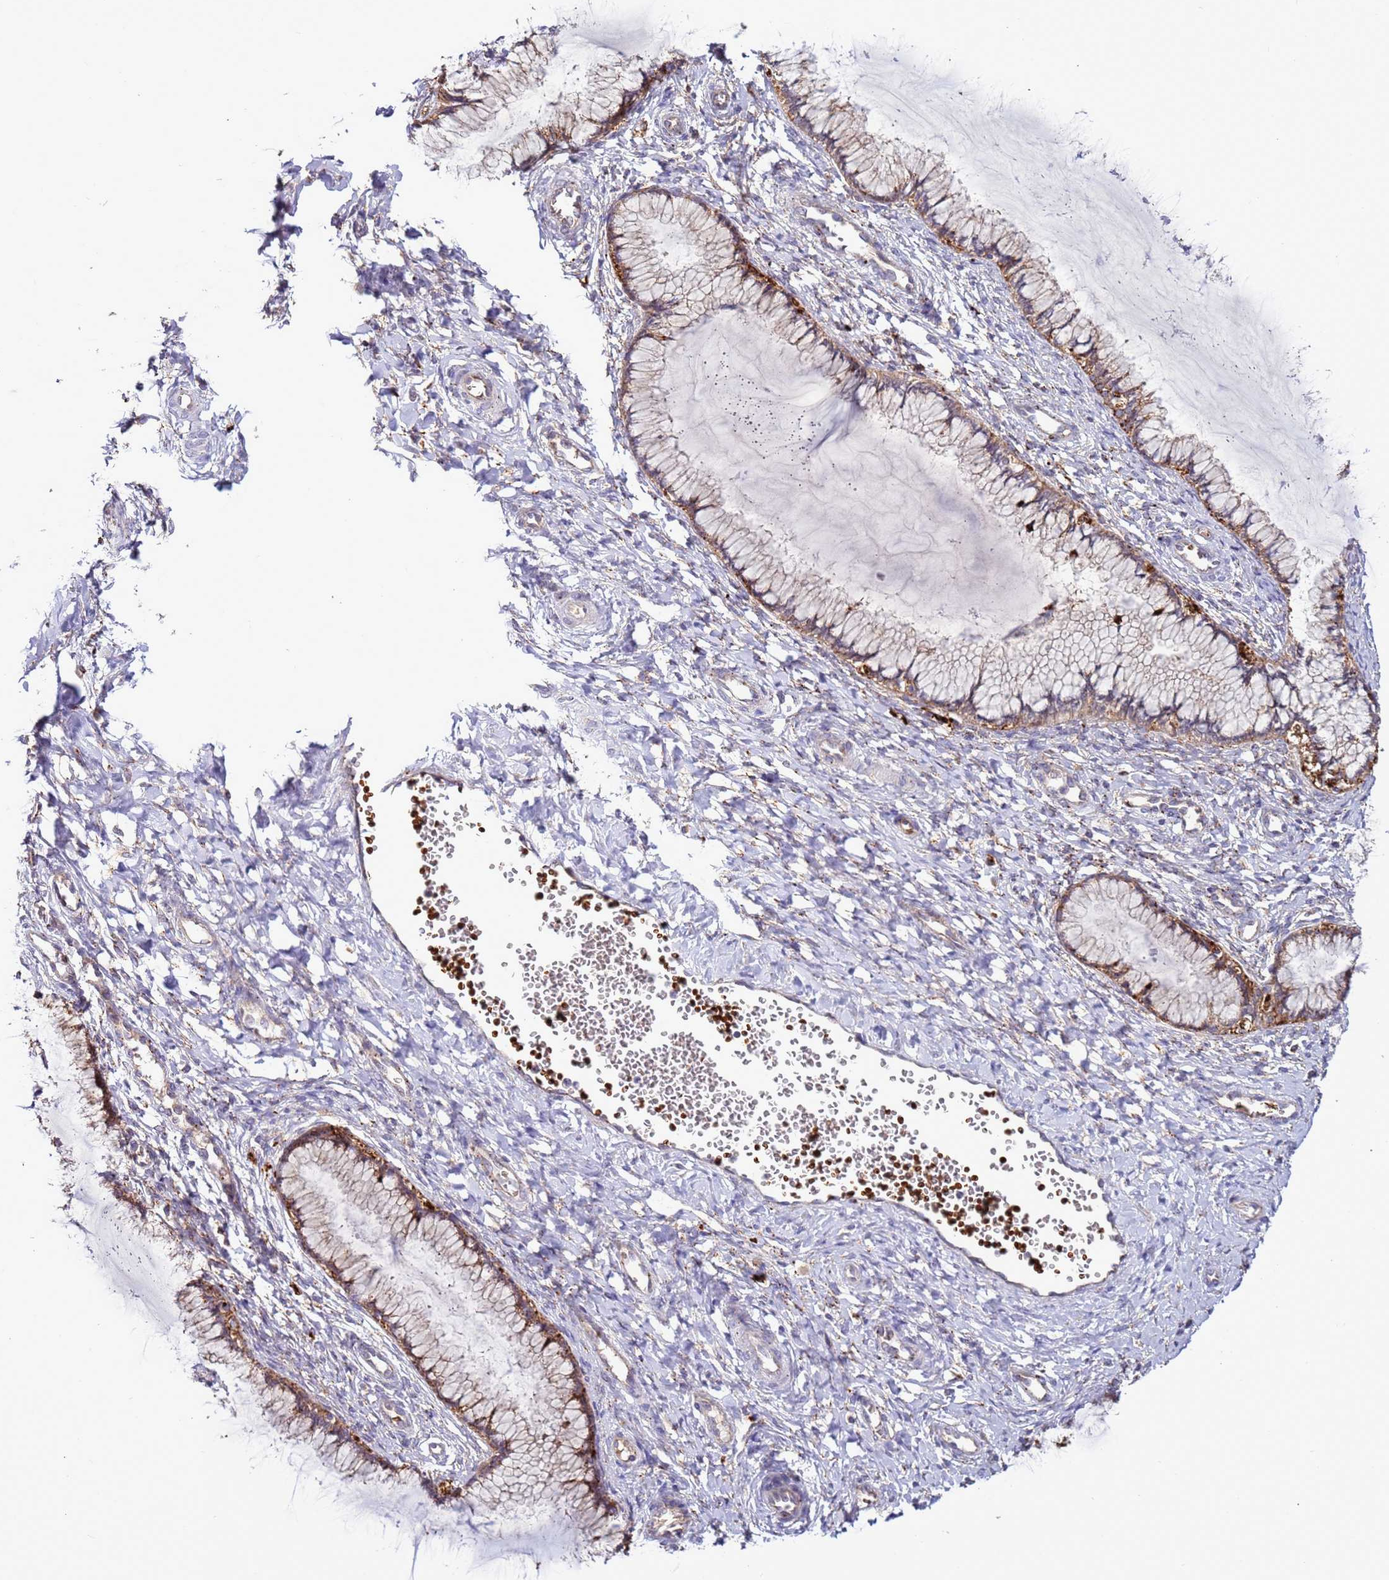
{"staining": {"intensity": "moderate", "quantity": ">75%", "location": "cytoplasmic/membranous"}, "tissue": "cervix", "cell_type": "Glandular cells", "image_type": "normal", "snomed": [{"axis": "morphology", "description": "Normal tissue, NOS"}, {"axis": "morphology", "description": "Adenocarcinoma, NOS"}, {"axis": "topography", "description": "Cervix"}], "caption": "Immunohistochemistry (DAB (3,3'-diaminobenzidine)) staining of benign cervix reveals moderate cytoplasmic/membranous protein positivity in about >75% of glandular cells. (DAB (3,3'-diaminobenzidine) IHC, brown staining for protein, blue staining for nuclei).", "gene": "VPS36", "patient": {"sex": "female", "age": 29}}